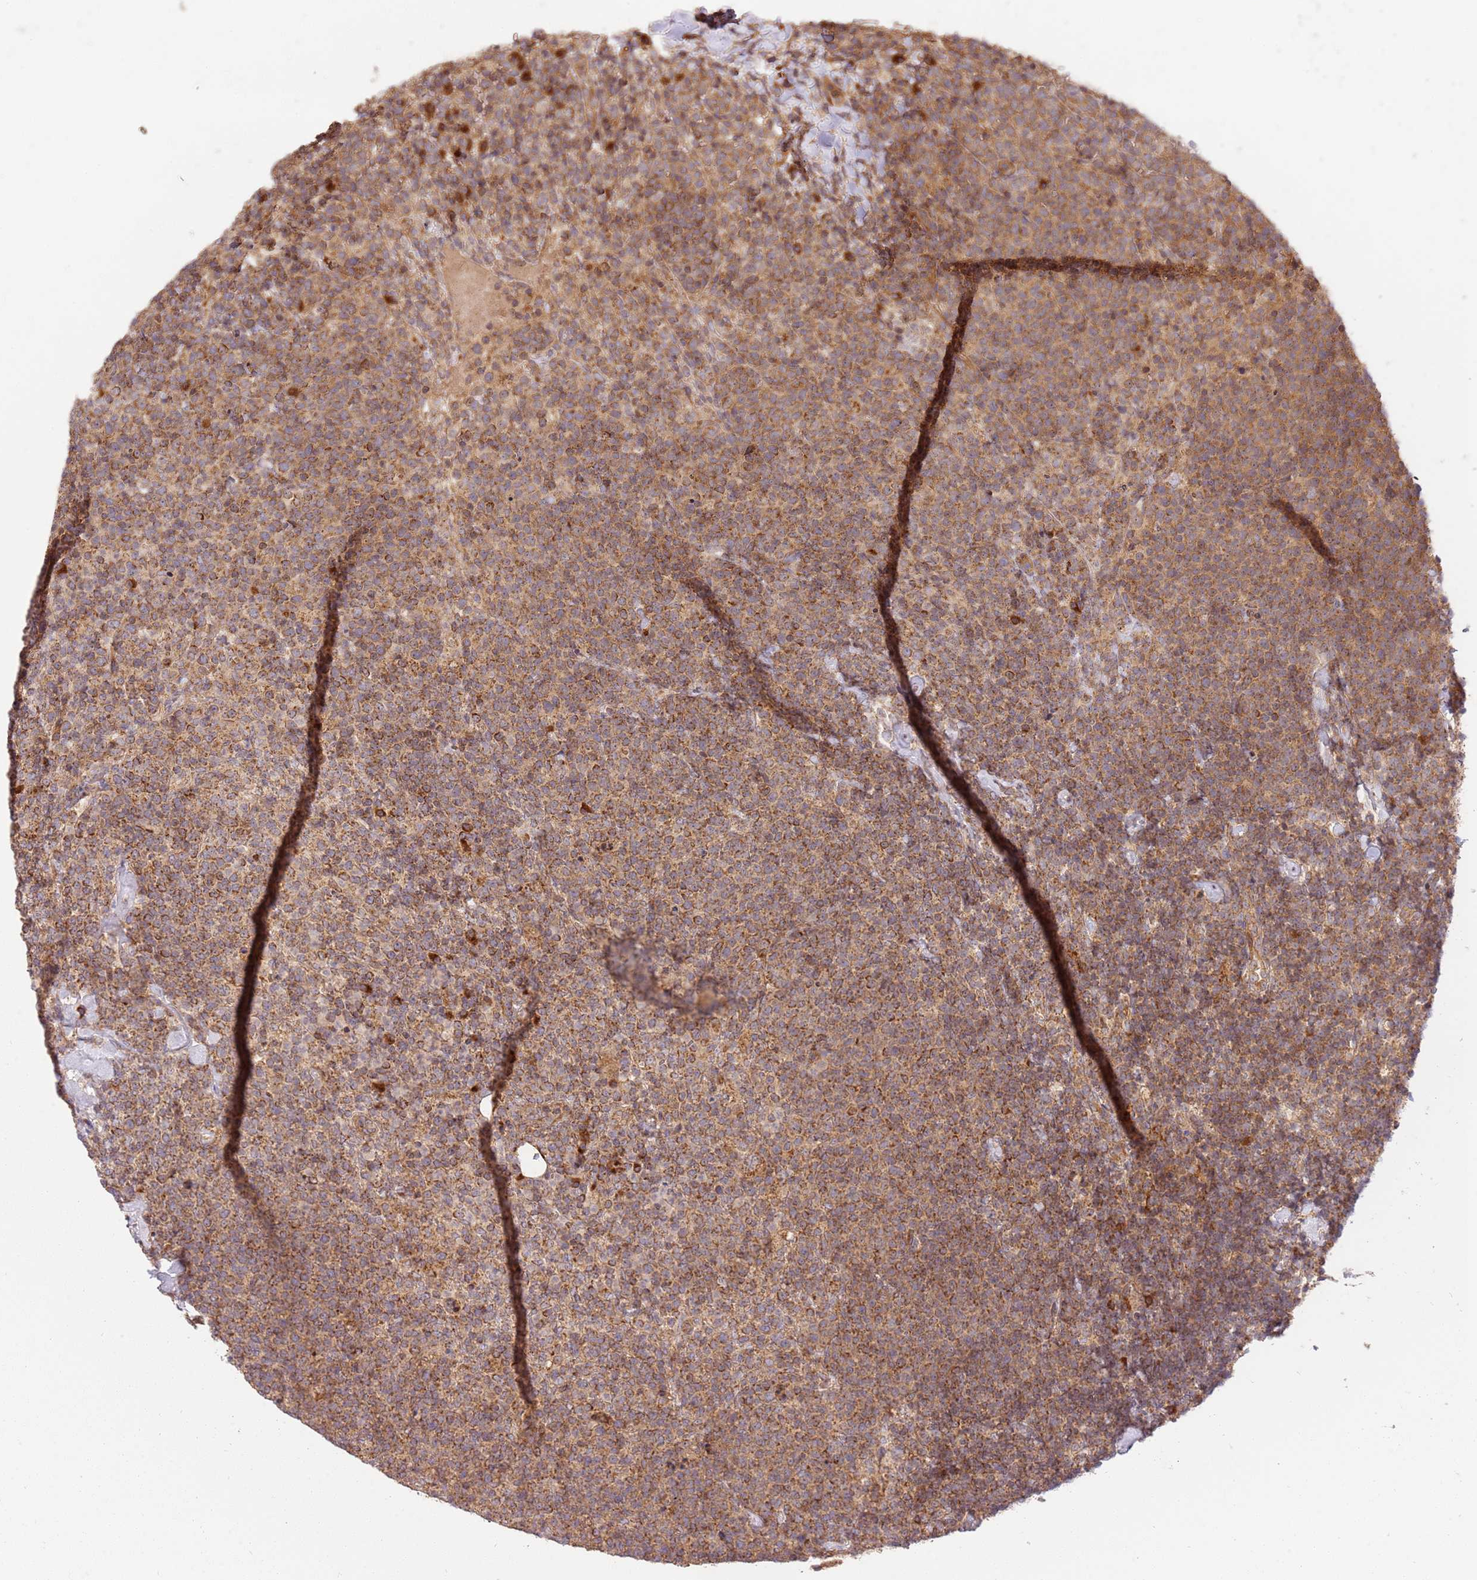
{"staining": {"intensity": "moderate", "quantity": ">75%", "location": "cytoplasmic/membranous"}, "tissue": "lymphoma", "cell_type": "Tumor cells", "image_type": "cancer", "snomed": [{"axis": "morphology", "description": "Malignant lymphoma, non-Hodgkin's type, High grade"}, {"axis": "topography", "description": "Lymph node"}], "caption": "A medium amount of moderate cytoplasmic/membranous positivity is appreciated in approximately >75% of tumor cells in malignant lymphoma, non-Hodgkin's type (high-grade) tissue.", "gene": "SPATA2L", "patient": {"sex": "male", "age": 61}}